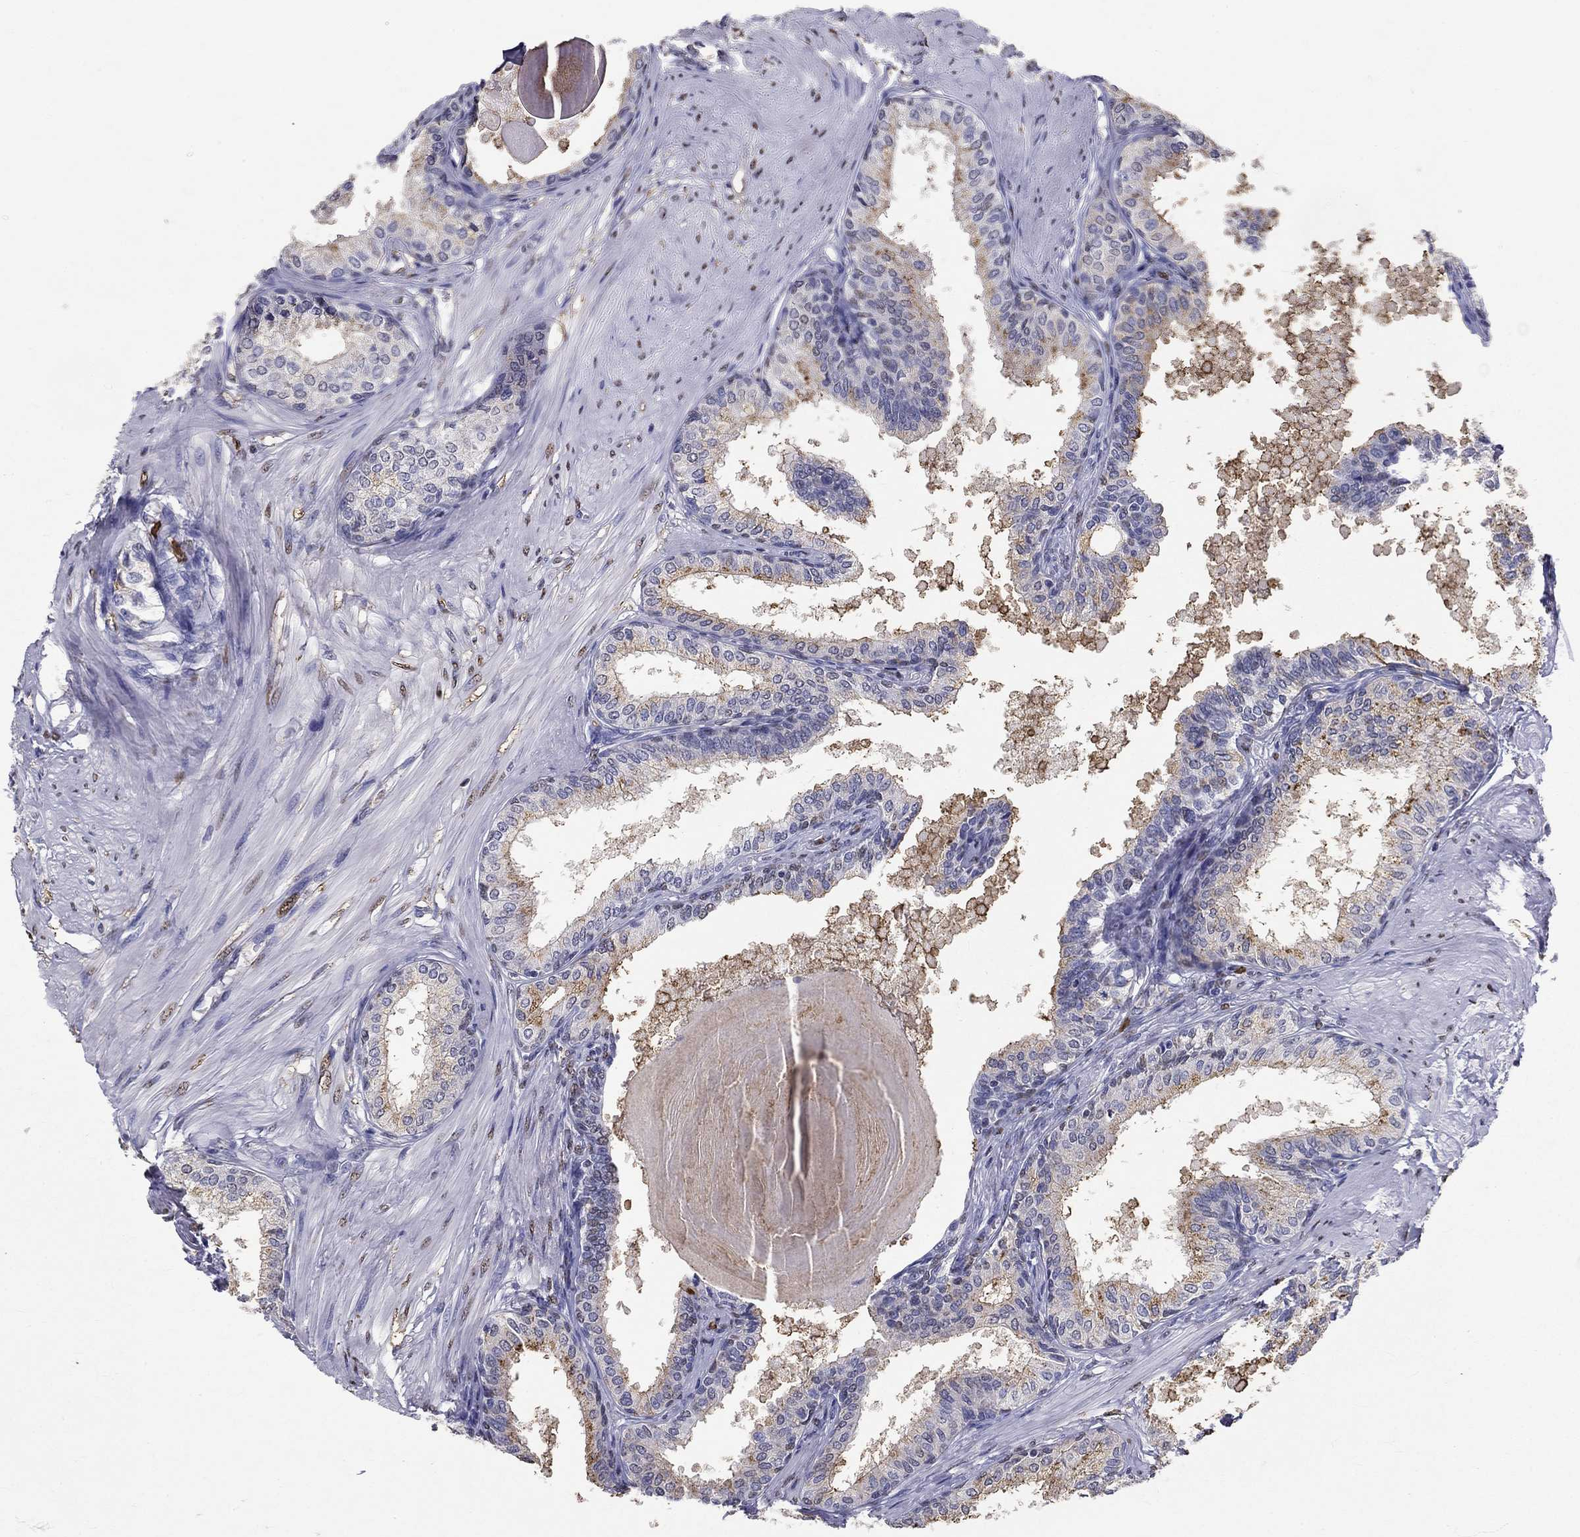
{"staining": {"intensity": "negative", "quantity": "none", "location": "none"}, "tissue": "prostate", "cell_type": "Glandular cells", "image_type": "normal", "snomed": [{"axis": "morphology", "description": "Normal tissue, NOS"}, {"axis": "topography", "description": "Prostate"}], "caption": "DAB (3,3'-diaminobenzidine) immunohistochemical staining of benign prostate displays no significant positivity in glandular cells.", "gene": "IGSF8", "patient": {"sex": "male", "age": 63}}